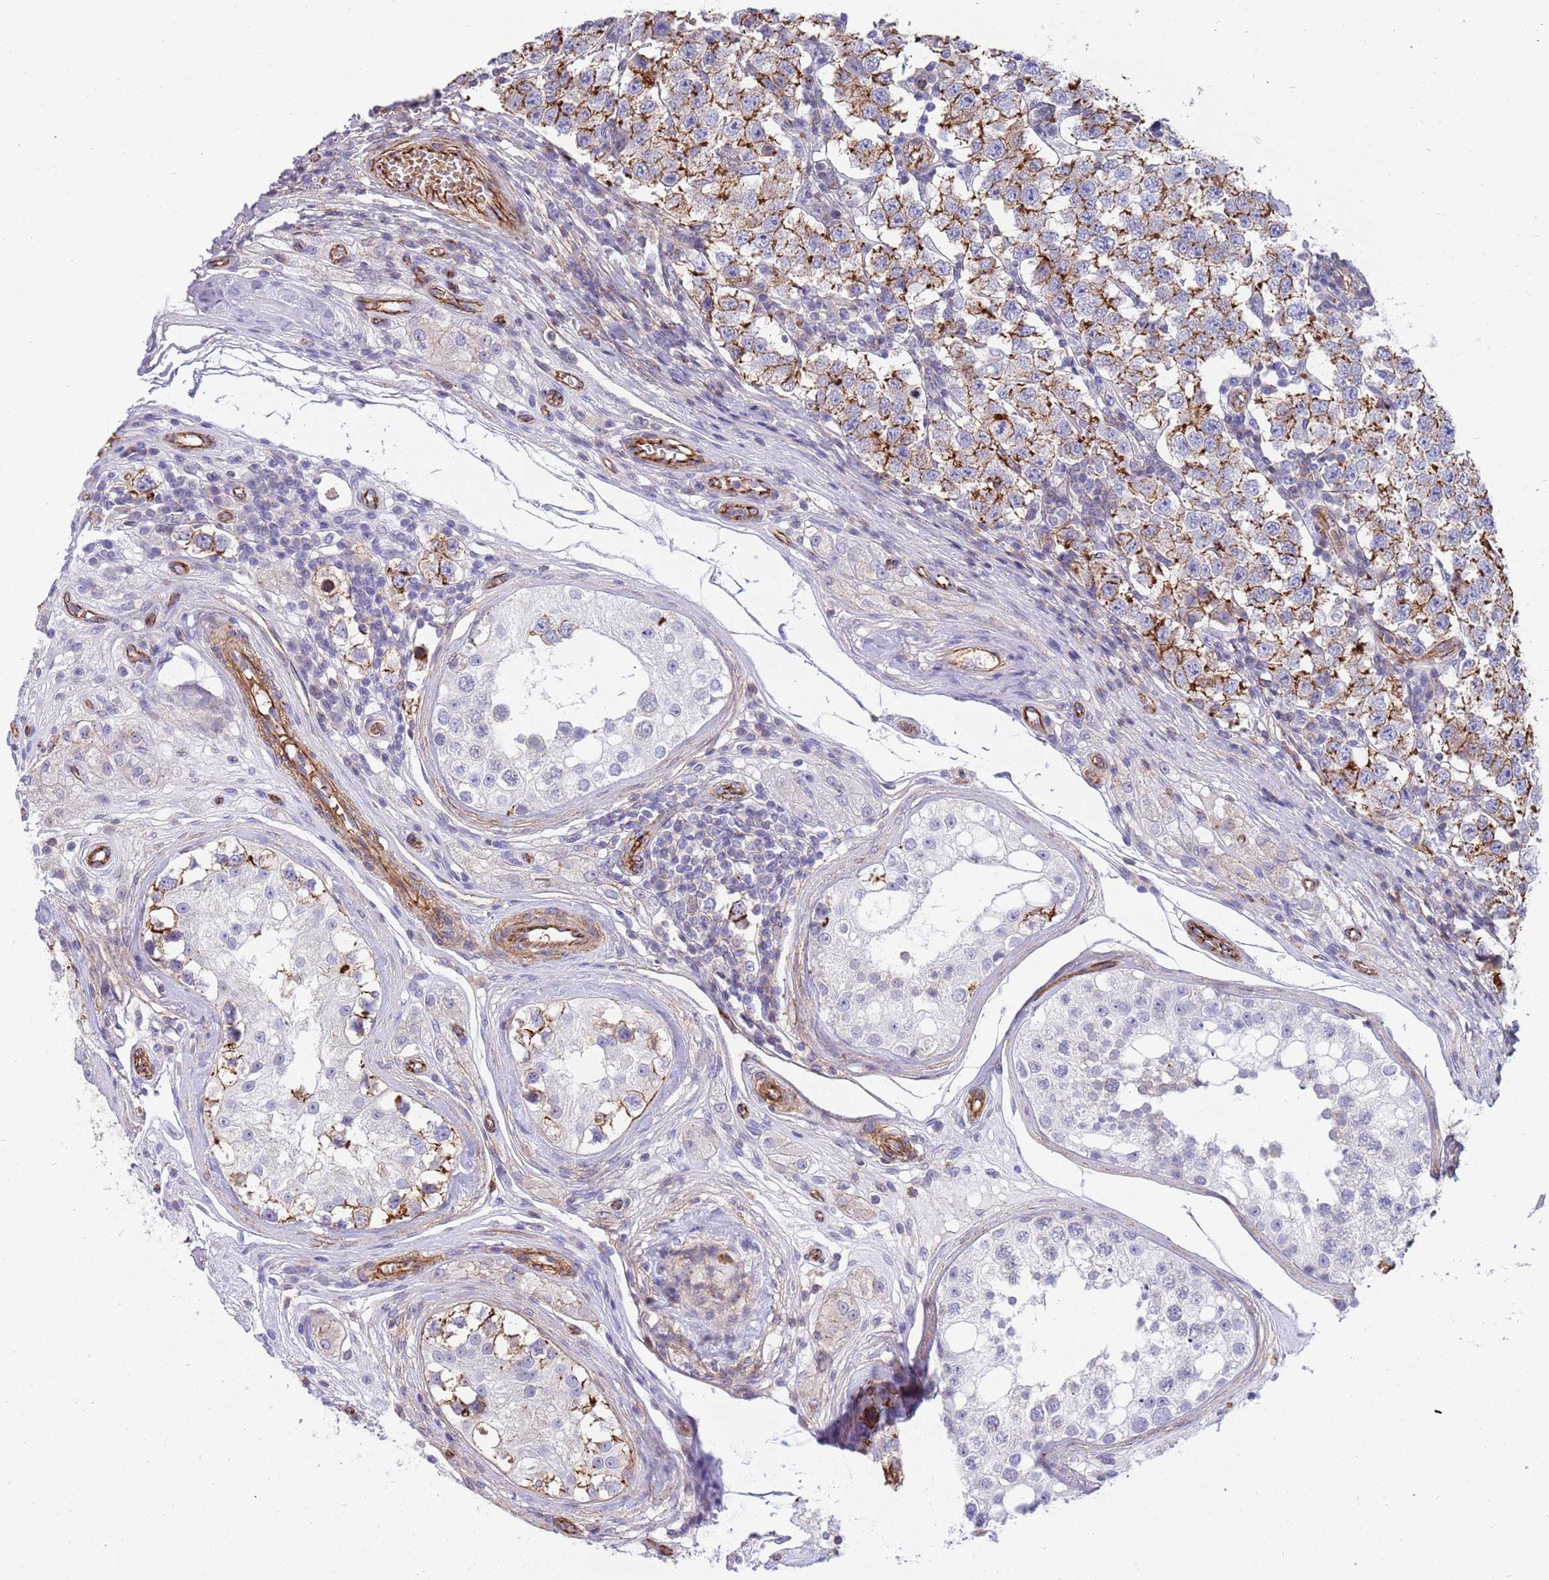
{"staining": {"intensity": "moderate", "quantity": ">75%", "location": "cytoplasmic/membranous"}, "tissue": "testis cancer", "cell_type": "Tumor cells", "image_type": "cancer", "snomed": [{"axis": "morphology", "description": "Seminoma, NOS"}, {"axis": "topography", "description": "Testis"}], "caption": "An immunohistochemistry (IHC) micrograph of neoplastic tissue is shown. Protein staining in brown highlights moderate cytoplasmic/membranous positivity in testis cancer (seminoma) within tumor cells.", "gene": "GFRAL", "patient": {"sex": "male", "age": 34}}